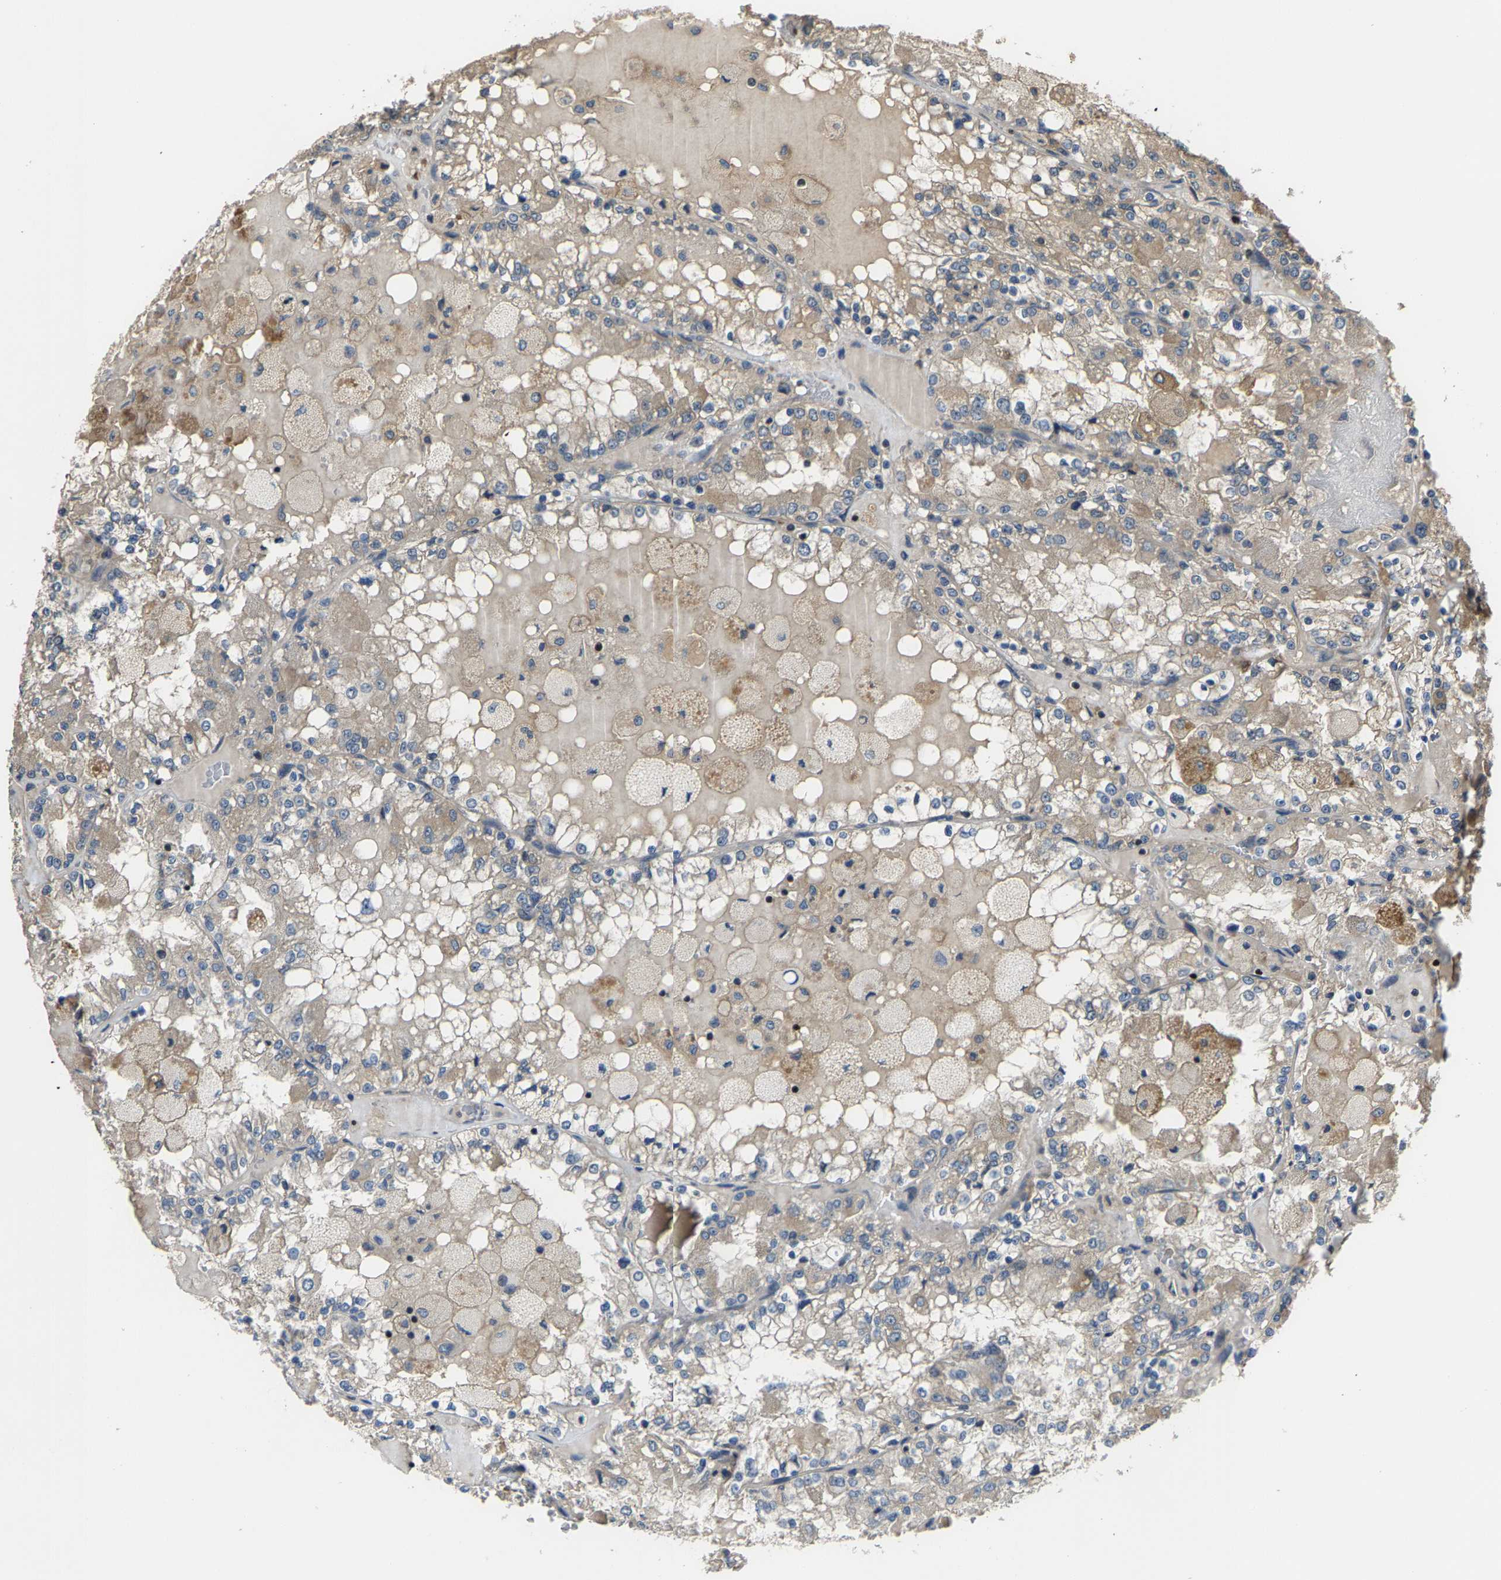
{"staining": {"intensity": "weak", "quantity": "<25%", "location": "cytoplasmic/membranous"}, "tissue": "renal cancer", "cell_type": "Tumor cells", "image_type": "cancer", "snomed": [{"axis": "morphology", "description": "Adenocarcinoma, NOS"}, {"axis": "topography", "description": "Kidney"}], "caption": "An immunohistochemistry (IHC) micrograph of adenocarcinoma (renal) is shown. There is no staining in tumor cells of adenocarcinoma (renal). Nuclei are stained in blue.", "gene": "AGBL3", "patient": {"sex": "female", "age": 56}}